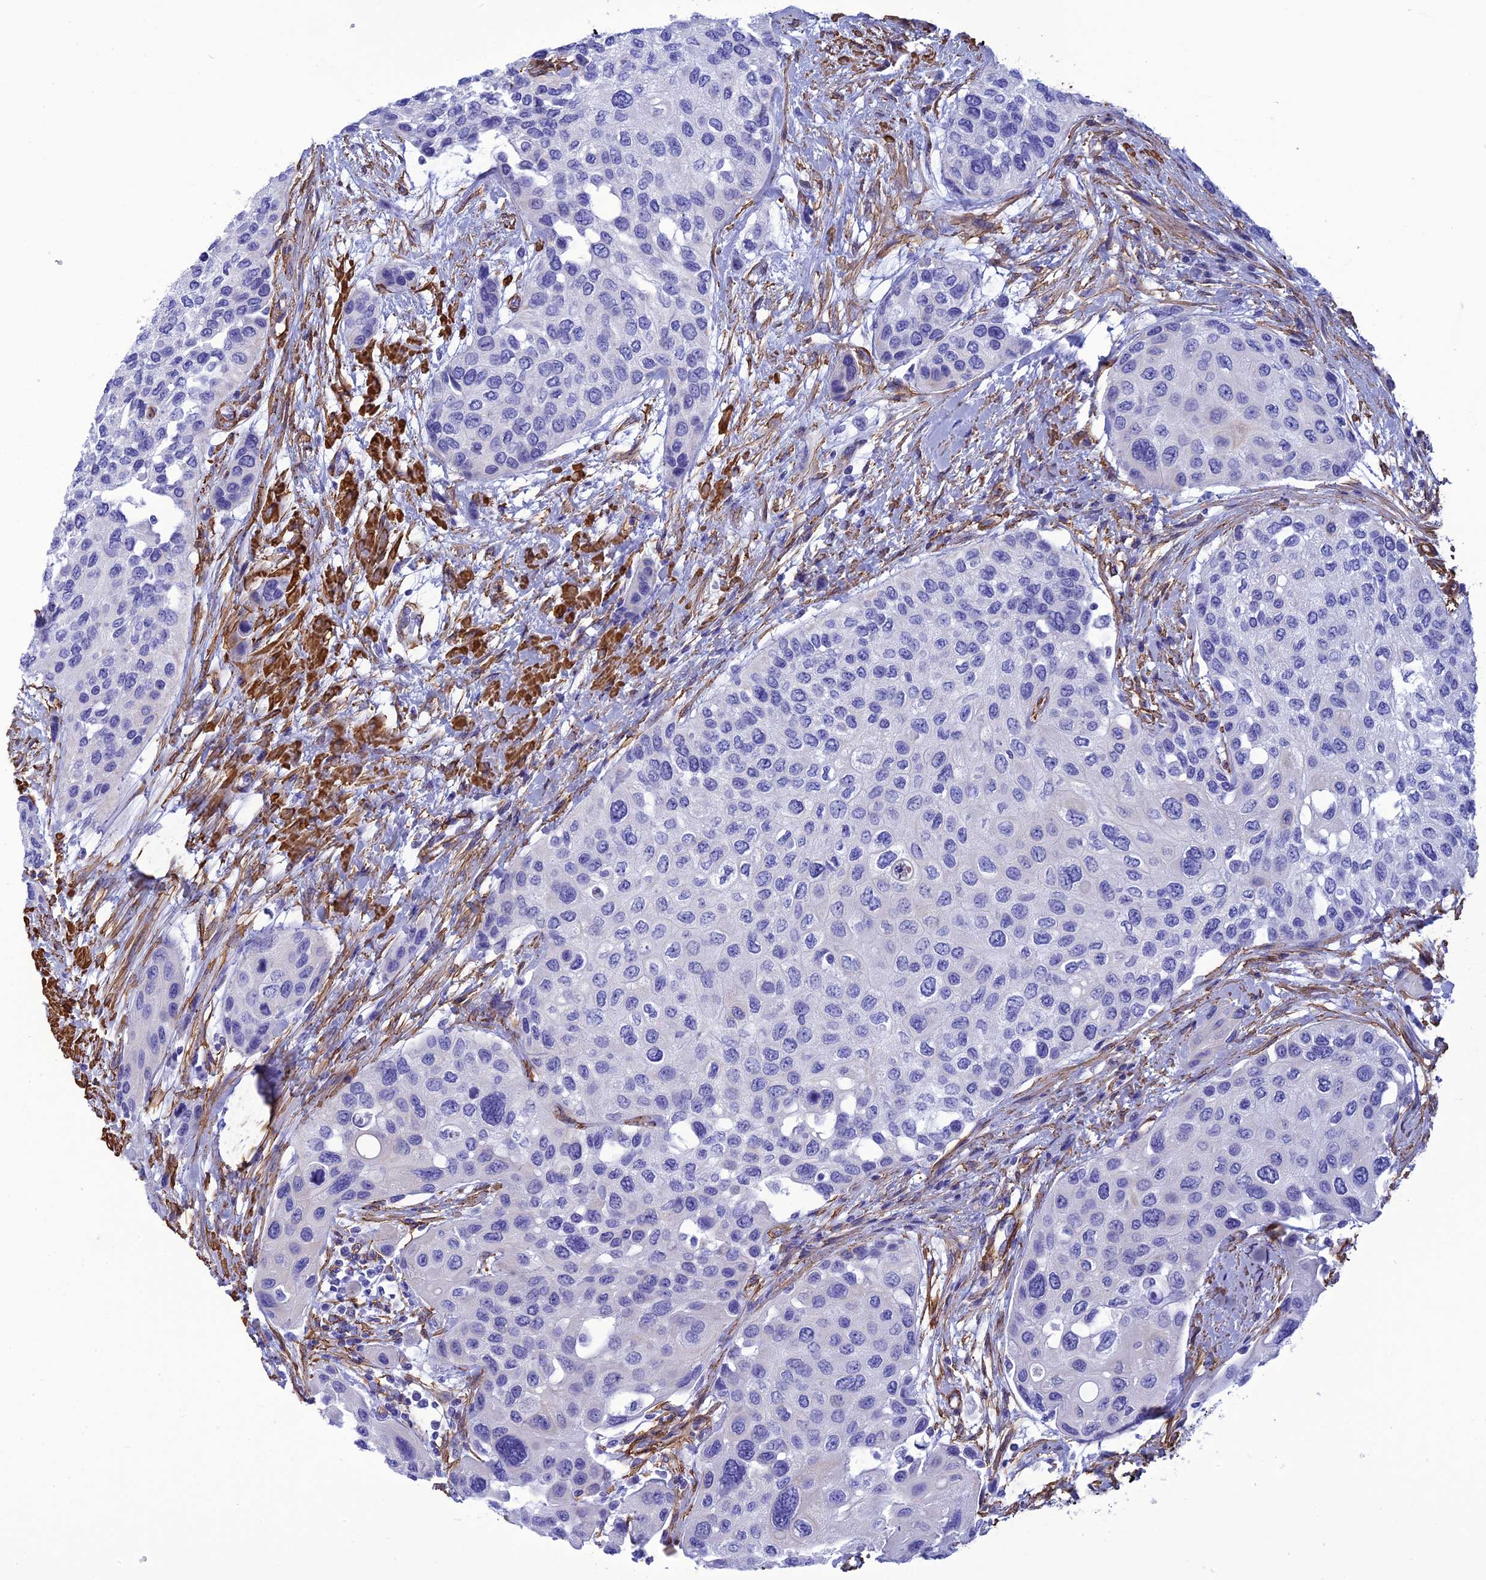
{"staining": {"intensity": "negative", "quantity": "none", "location": "none"}, "tissue": "urothelial cancer", "cell_type": "Tumor cells", "image_type": "cancer", "snomed": [{"axis": "morphology", "description": "Normal tissue, NOS"}, {"axis": "morphology", "description": "Urothelial carcinoma, High grade"}, {"axis": "topography", "description": "Vascular tissue"}, {"axis": "topography", "description": "Urinary bladder"}], "caption": "Urothelial carcinoma (high-grade) was stained to show a protein in brown. There is no significant expression in tumor cells.", "gene": "NKD1", "patient": {"sex": "female", "age": 56}}